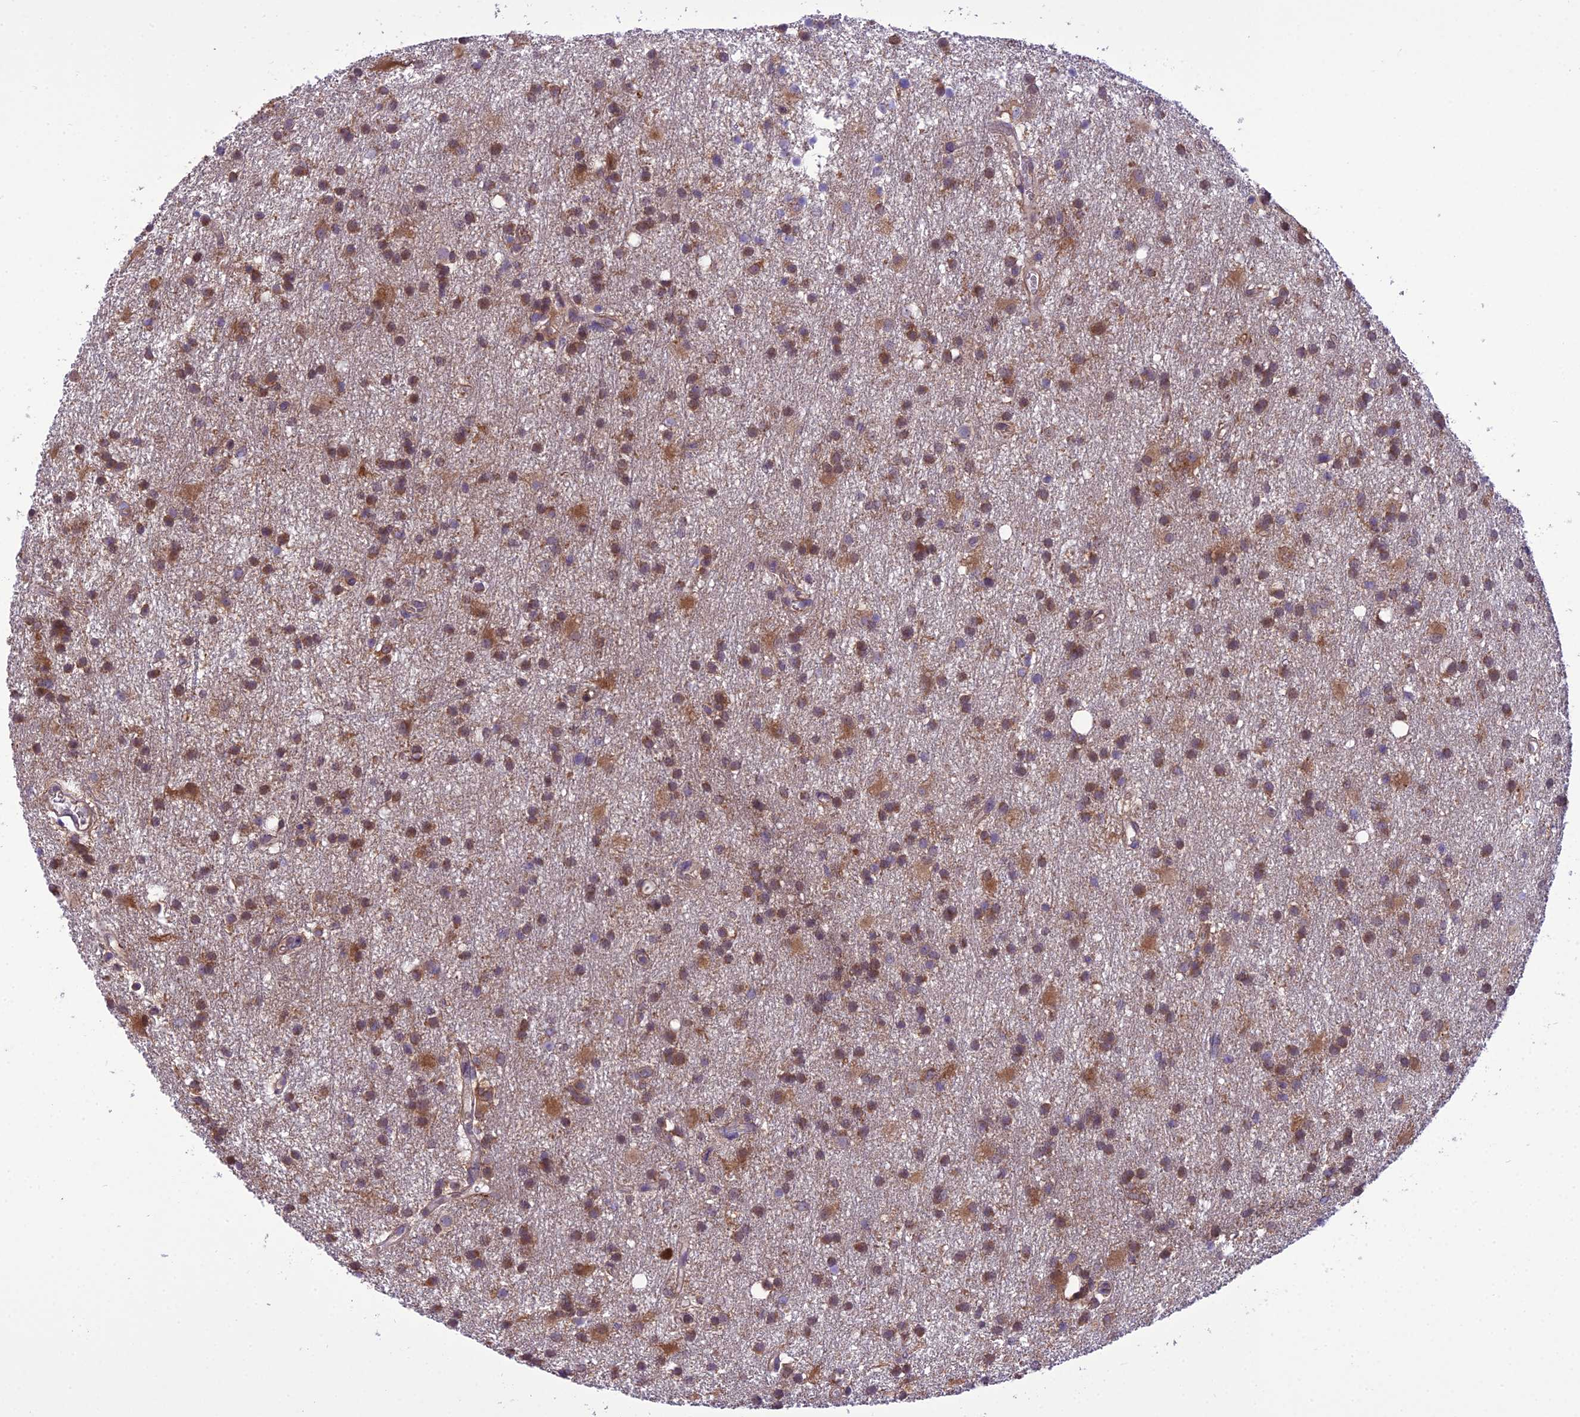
{"staining": {"intensity": "moderate", "quantity": ">75%", "location": "cytoplasmic/membranous"}, "tissue": "glioma", "cell_type": "Tumor cells", "image_type": "cancer", "snomed": [{"axis": "morphology", "description": "Glioma, malignant, High grade"}, {"axis": "topography", "description": "Brain"}], "caption": "Glioma stained with DAB (3,3'-diaminobenzidine) IHC displays medium levels of moderate cytoplasmic/membranous positivity in approximately >75% of tumor cells.", "gene": "BORCS6", "patient": {"sex": "male", "age": 77}}